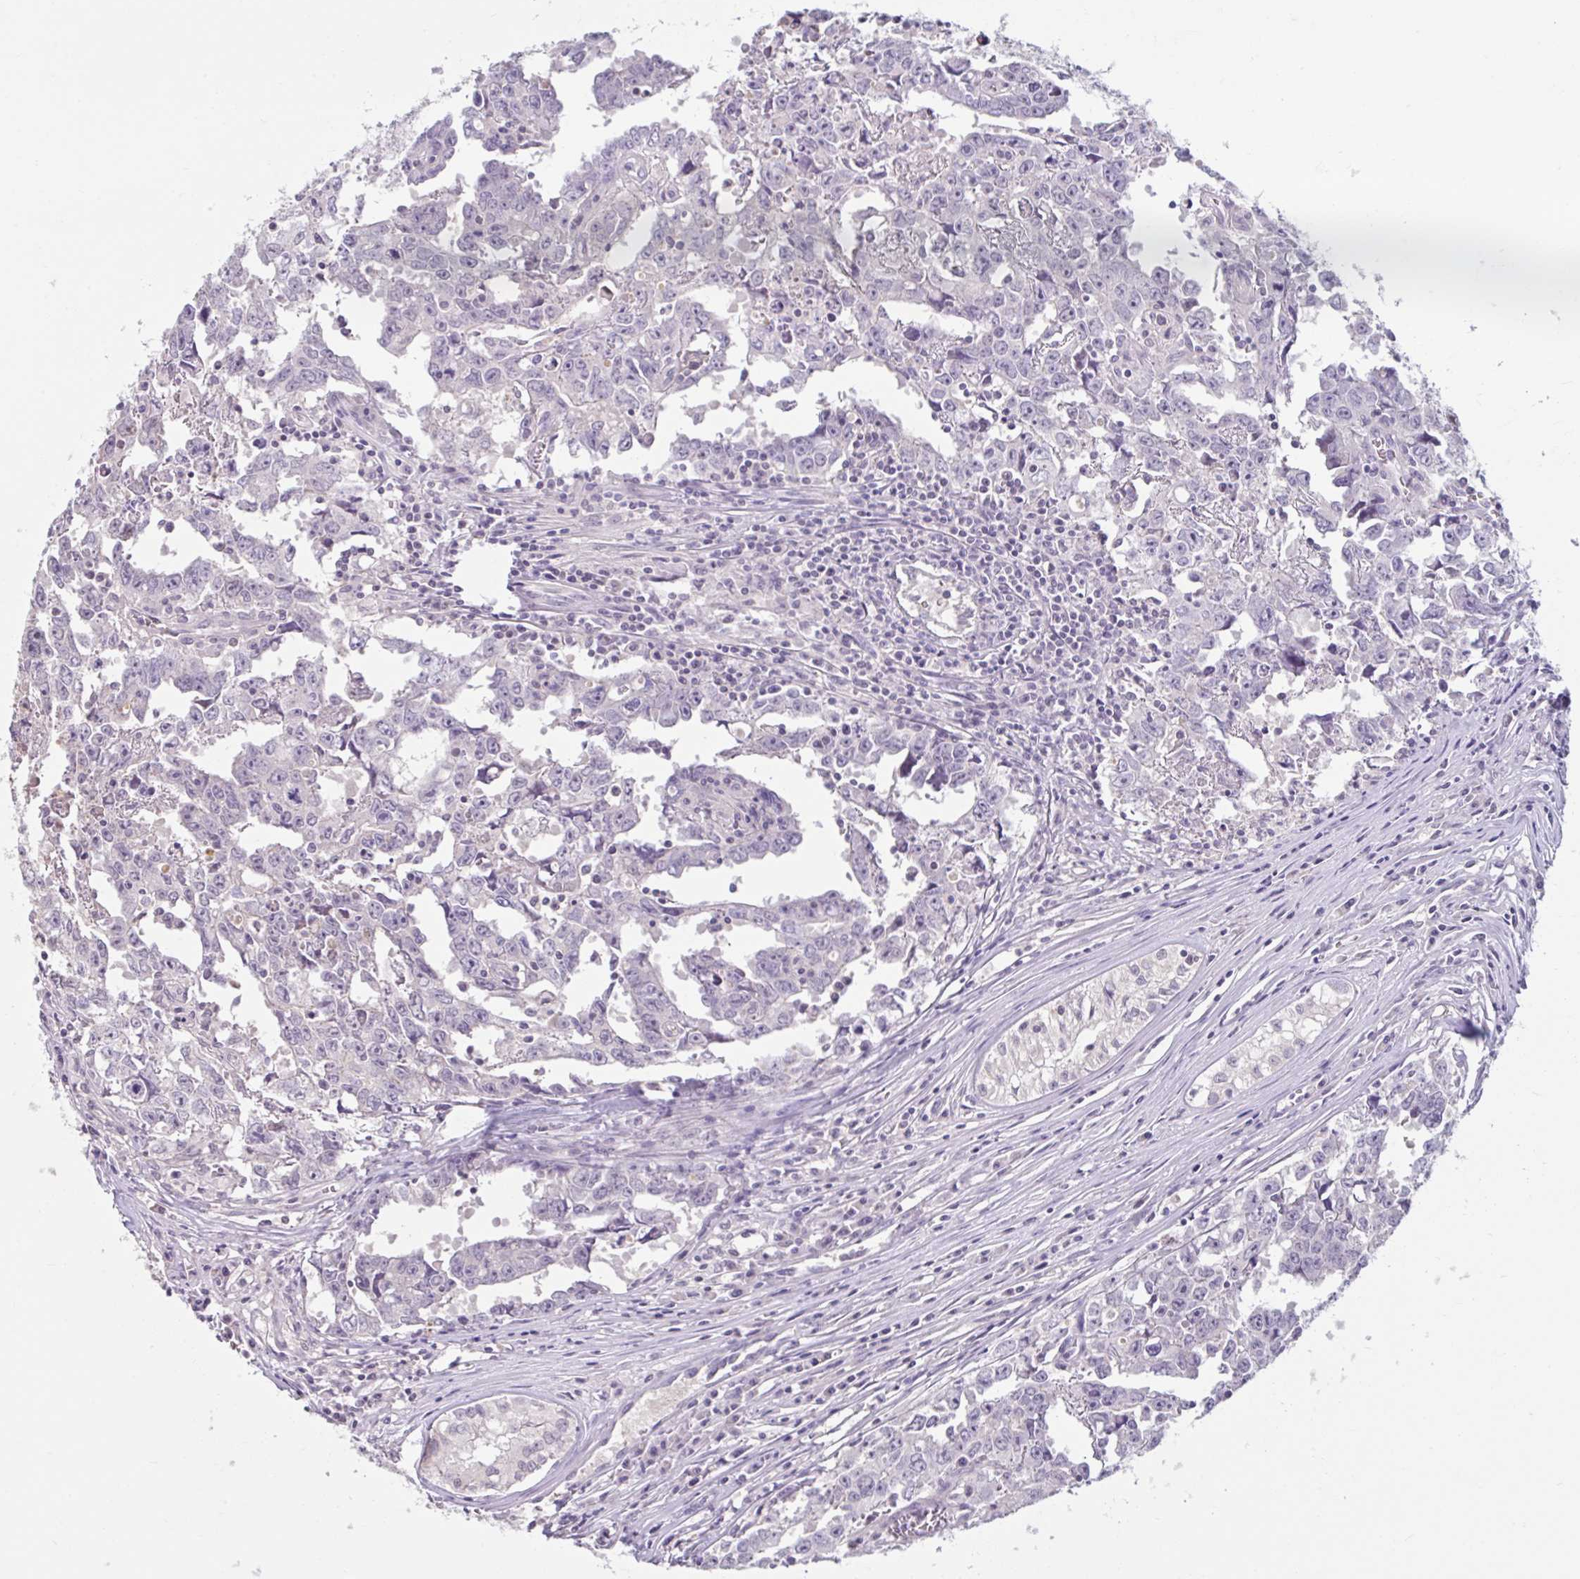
{"staining": {"intensity": "negative", "quantity": "none", "location": "none"}, "tissue": "testis cancer", "cell_type": "Tumor cells", "image_type": "cancer", "snomed": [{"axis": "morphology", "description": "Carcinoma, Embryonal, NOS"}, {"axis": "topography", "description": "Testis"}], "caption": "Testis cancer was stained to show a protein in brown. There is no significant staining in tumor cells.", "gene": "CDH19", "patient": {"sex": "male", "age": 22}}